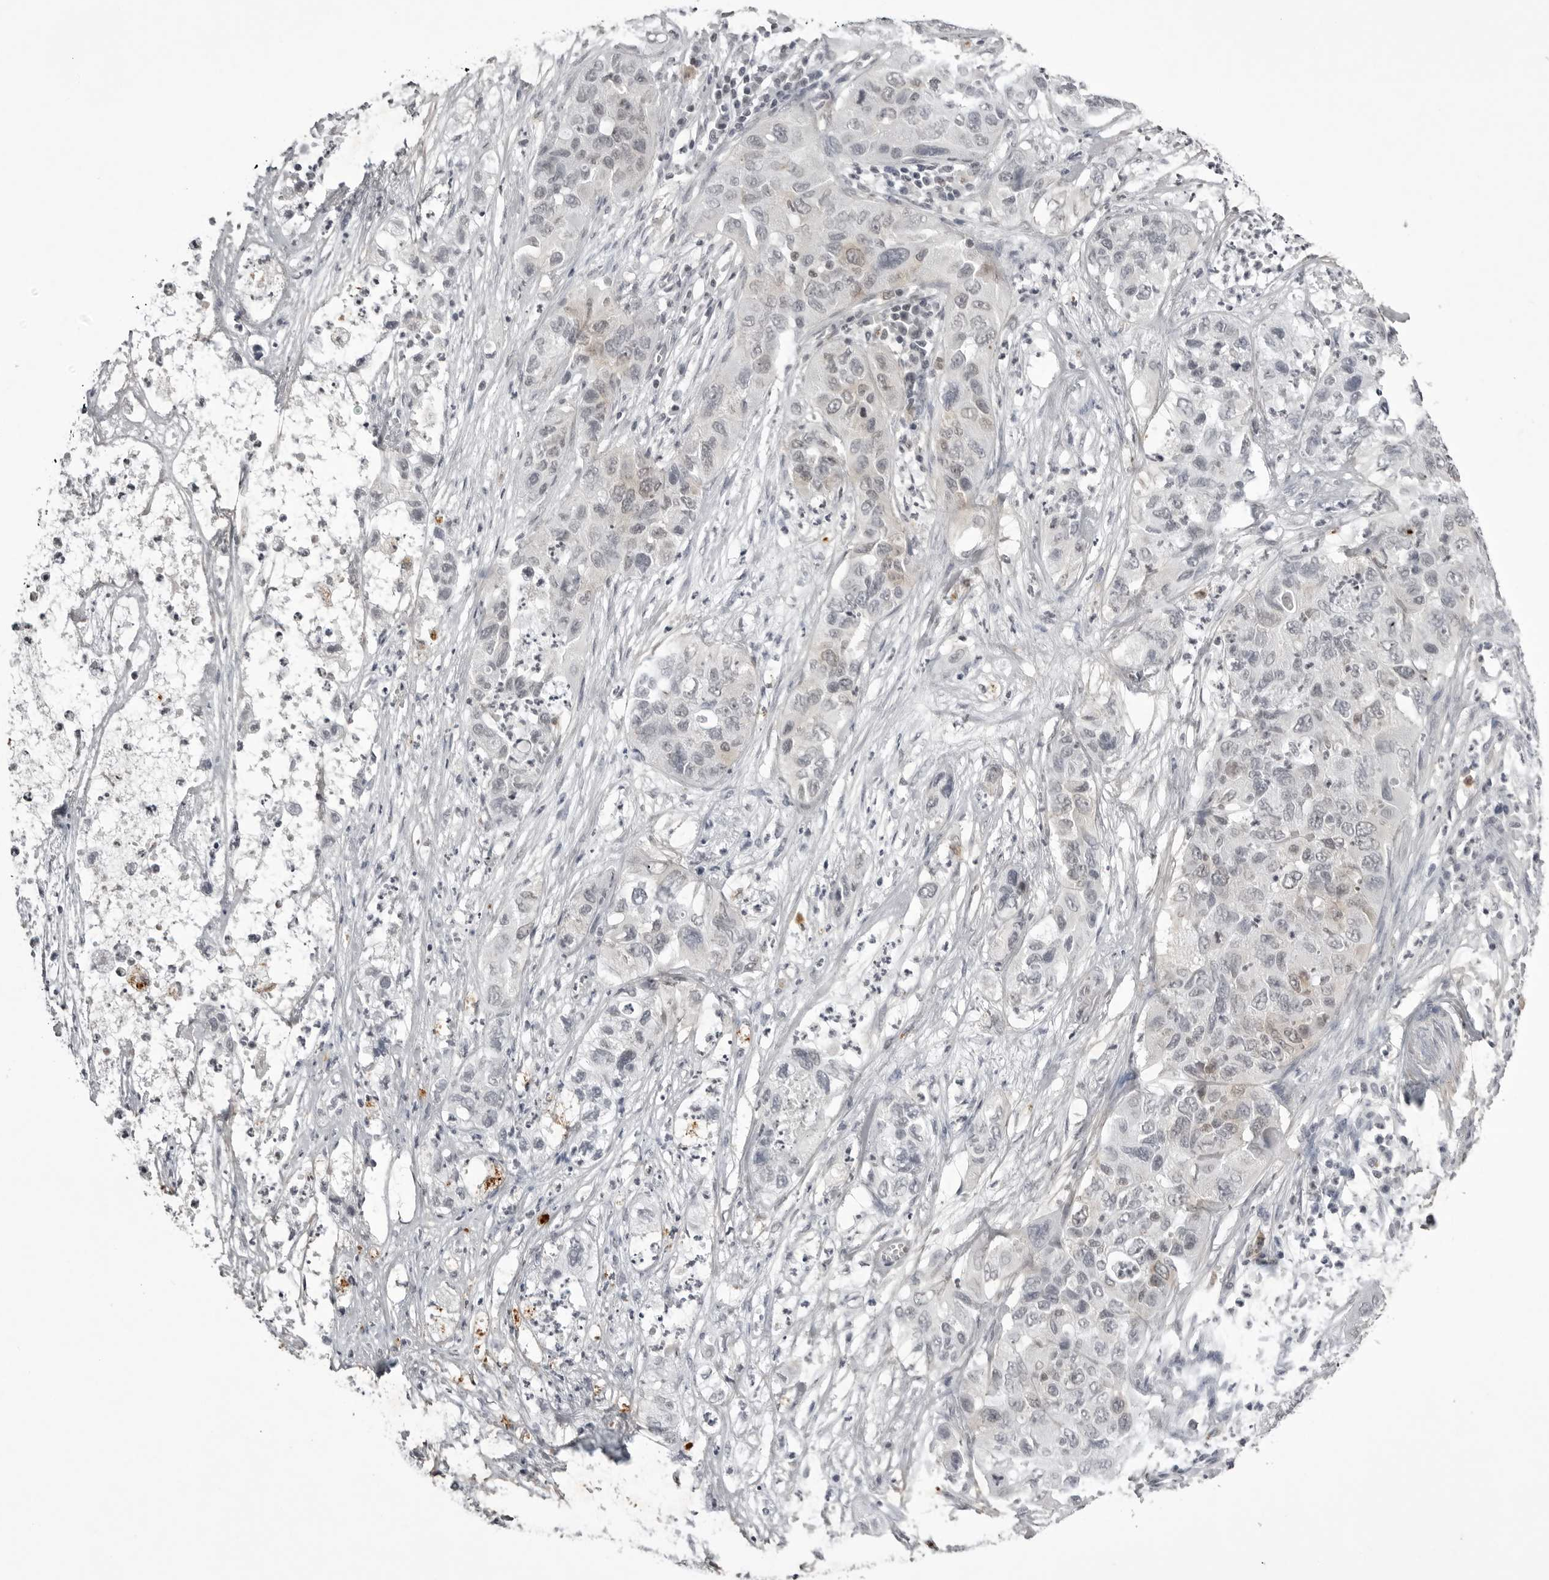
{"staining": {"intensity": "negative", "quantity": "none", "location": "none"}, "tissue": "pancreatic cancer", "cell_type": "Tumor cells", "image_type": "cancer", "snomed": [{"axis": "morphology", "description": "Adenocarcinoma, NOS"}, {"axis": "topography", "description": "Pancreas"}], "caption": "There is no significant positivity in tumor cells of pancreatic cancer.", "gene": "RRM1", "patient": {"sex": "female", "age": 78}}